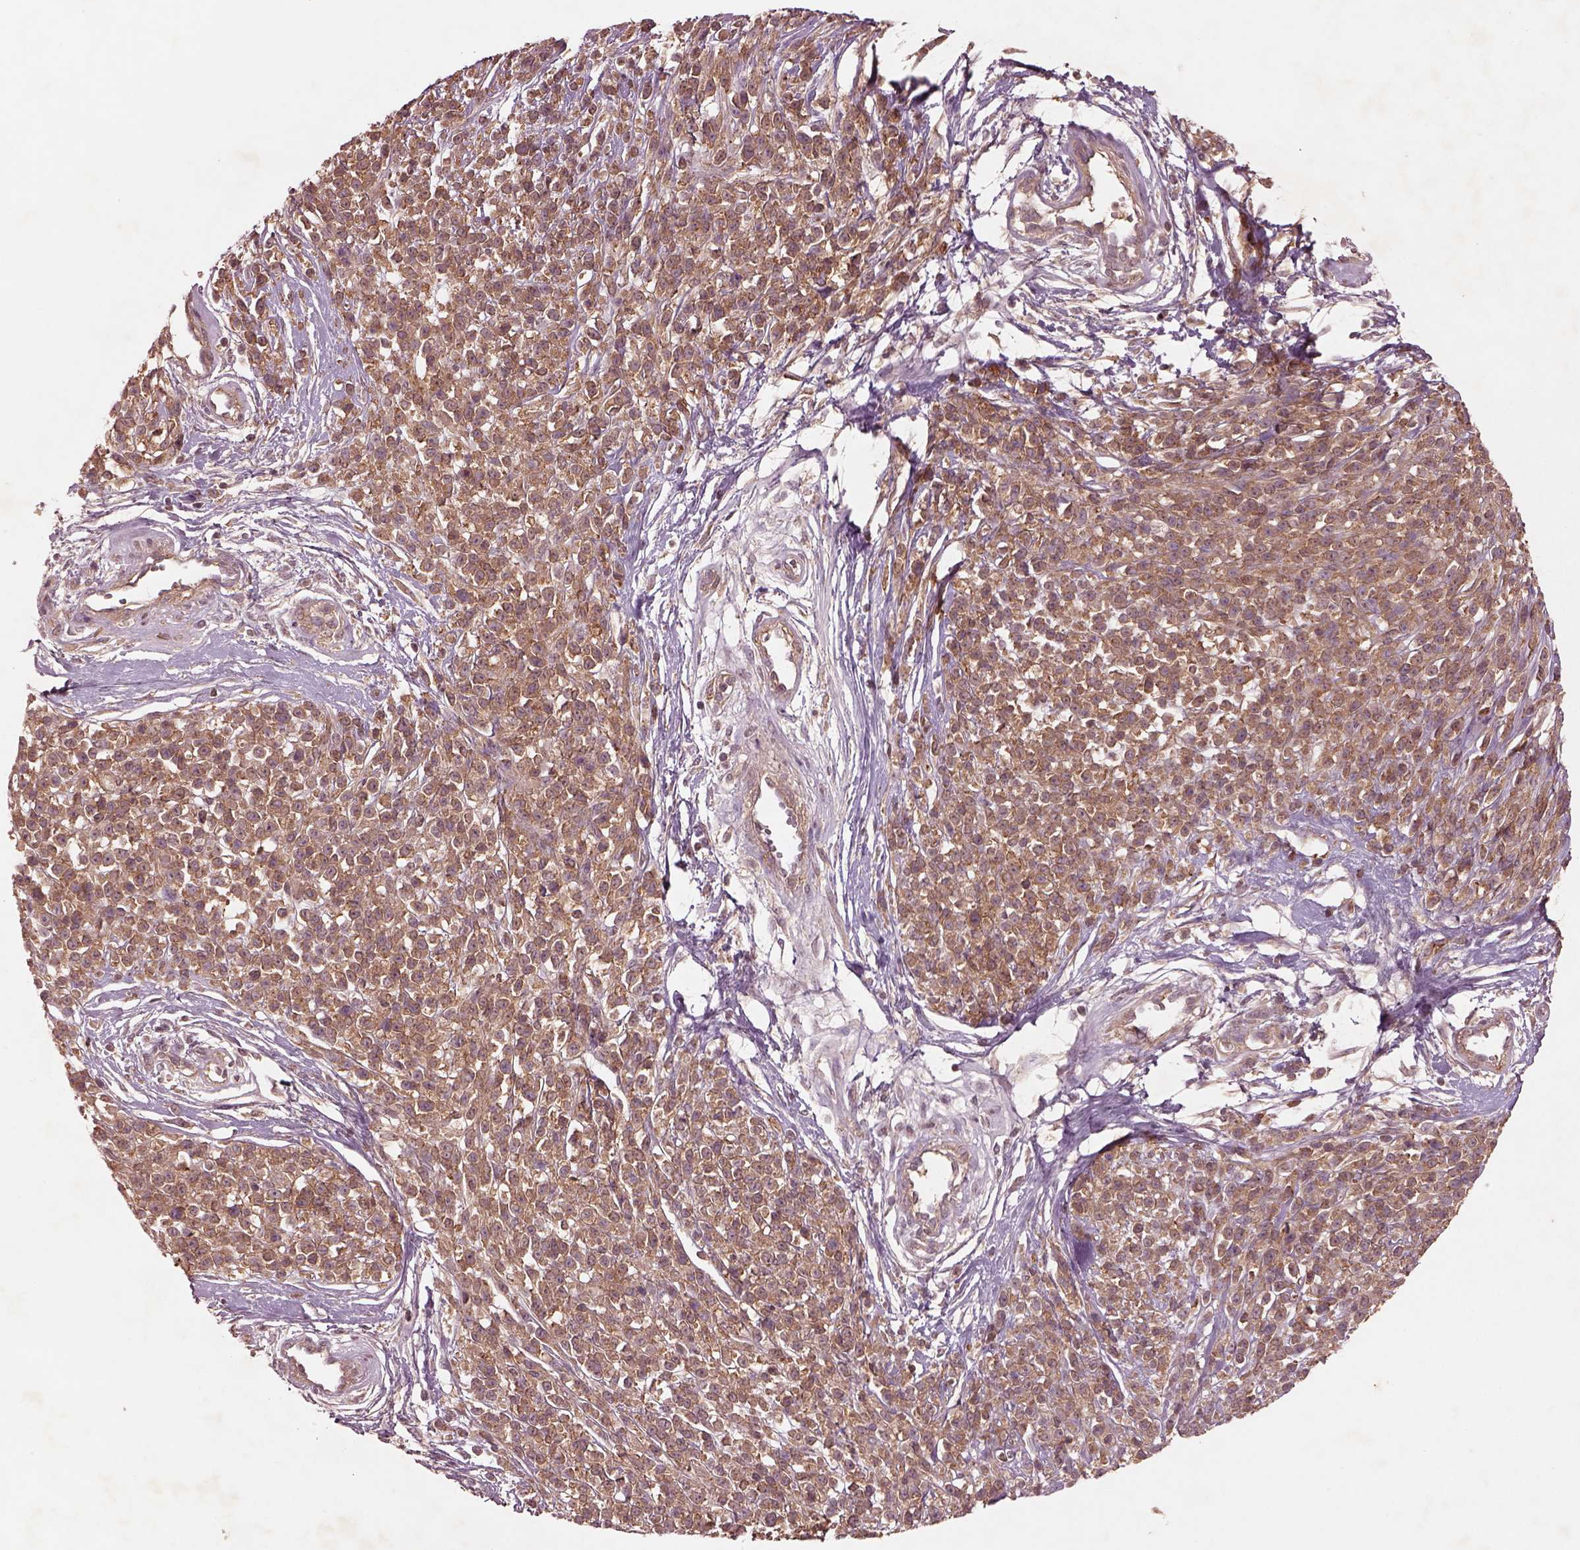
{"staining": {"intensity": "moderate", "quantity": ">75%", "location": "cytoplasmic/membranous"}, "tissue": "melanoma", "cell_type": "Tumor cells", "image_type": "cancer", "snomed": [{"axis": "morphology", "description": "Malignant melanoma, NOS"}, {"axis": "topography", "description": "Skin"}, {"axis": "topography", "description": "Skin of trunk"}], "caption": "This histopathology image displays malignant melanoma stained with IHC to label a protein in brown. The cytoplasmic/membranous of tumor cells show moderate positivity for the protein. Nuclei are counter-stained blue.", "gene": "FAM234A", "patient": {"sex": "male", "age": 74}}